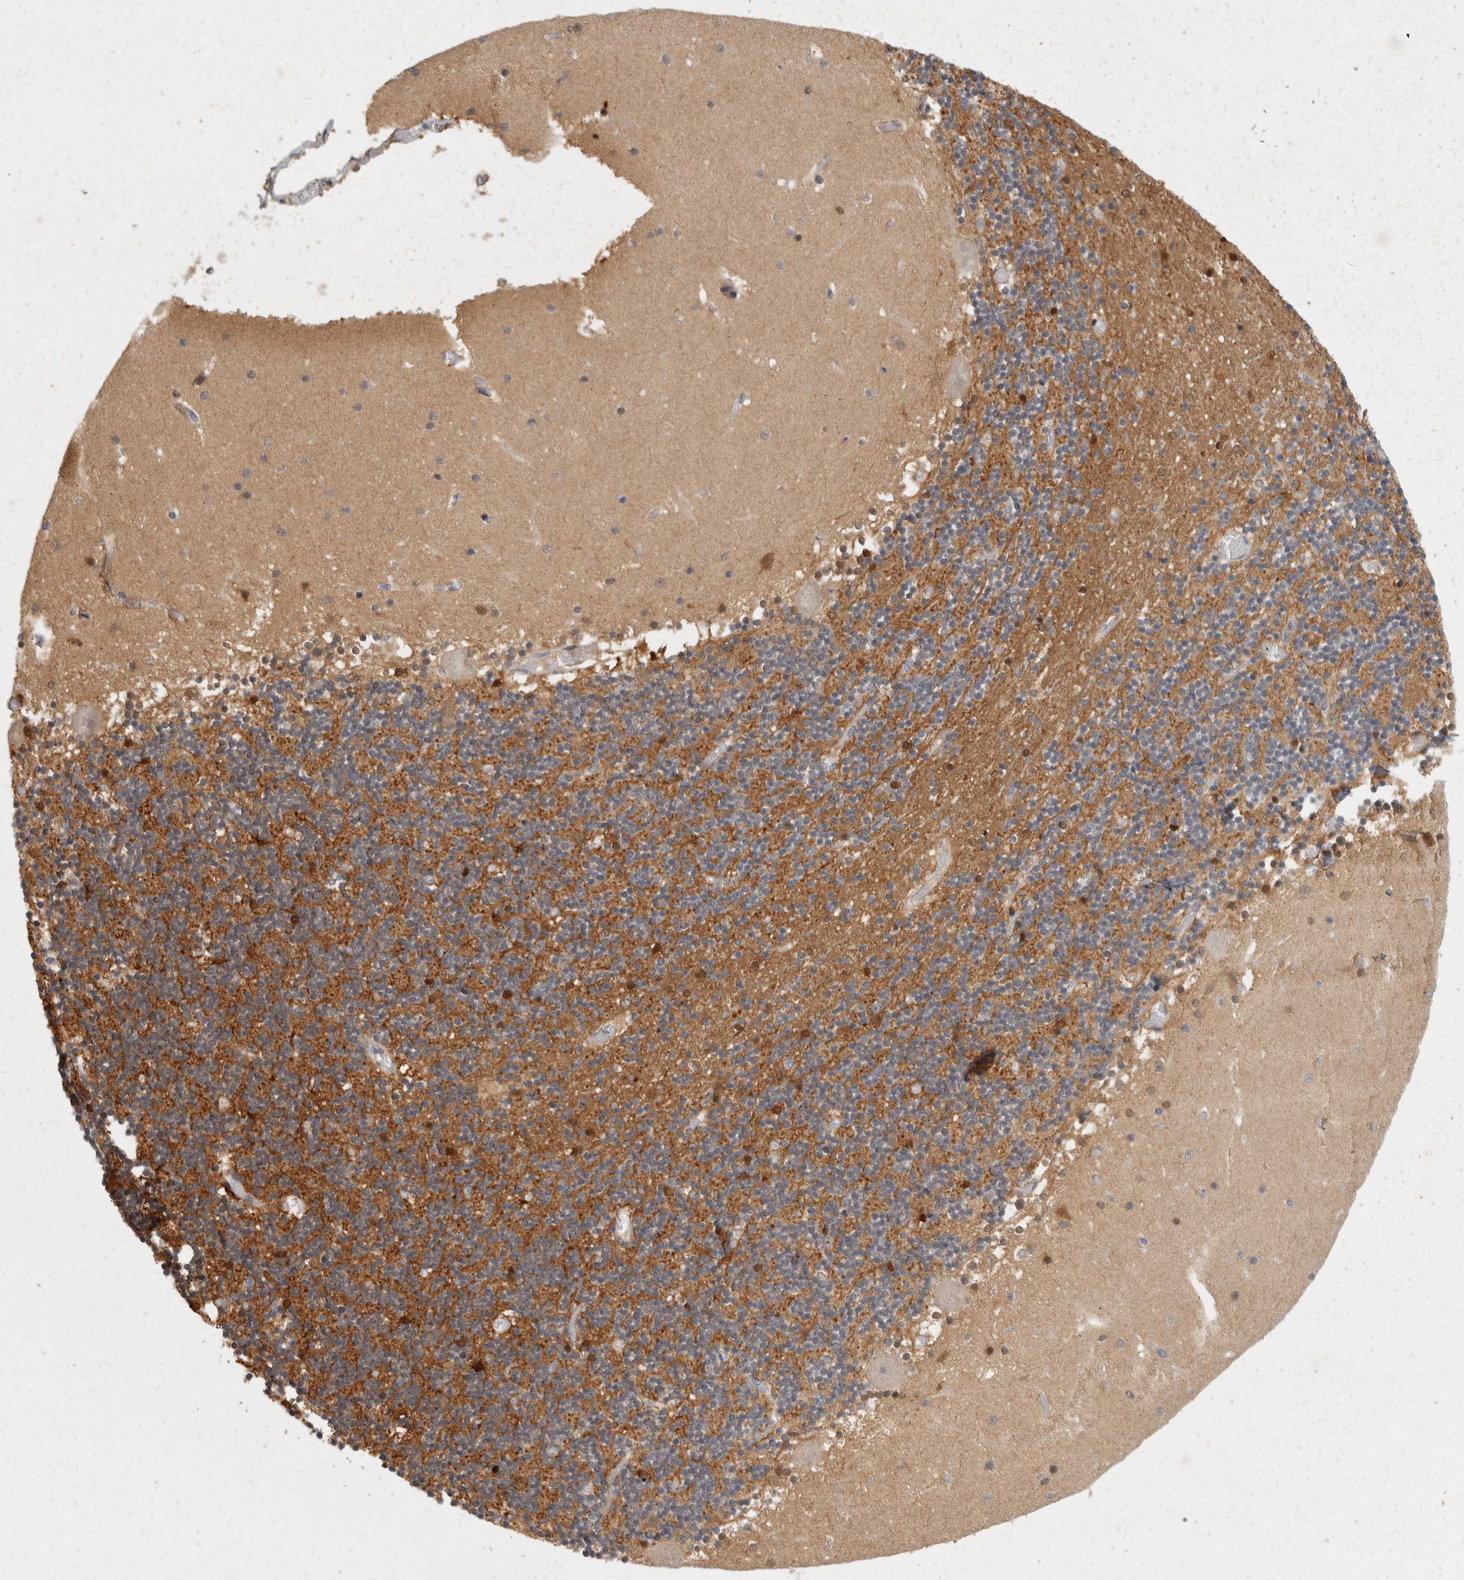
{"staining": {"intensity": "moderate", "quantity": "<25%", "location": "cytoplasmic/membranous"}, "tissue": "cerebellum", "cell_type": "Cells in granular layer", "image_type": "normal", "snomed": [{"axis": "morphology", "description": "Normal tissue, NOS"}, {"axis": "topography", "description": "Cerebellum"}], "caption": "Brown immunohistochemical staining in benign cerebellum exhibits moderate cytoplasmic/membranous positivity in approximately <25% of cells in granular layer. Immunohistochemistry (ihc) stains the protein in brown and the nuclei are stained blue.", "gene": "ACAT2", "patient": {"sex": "female", "age": 28}}